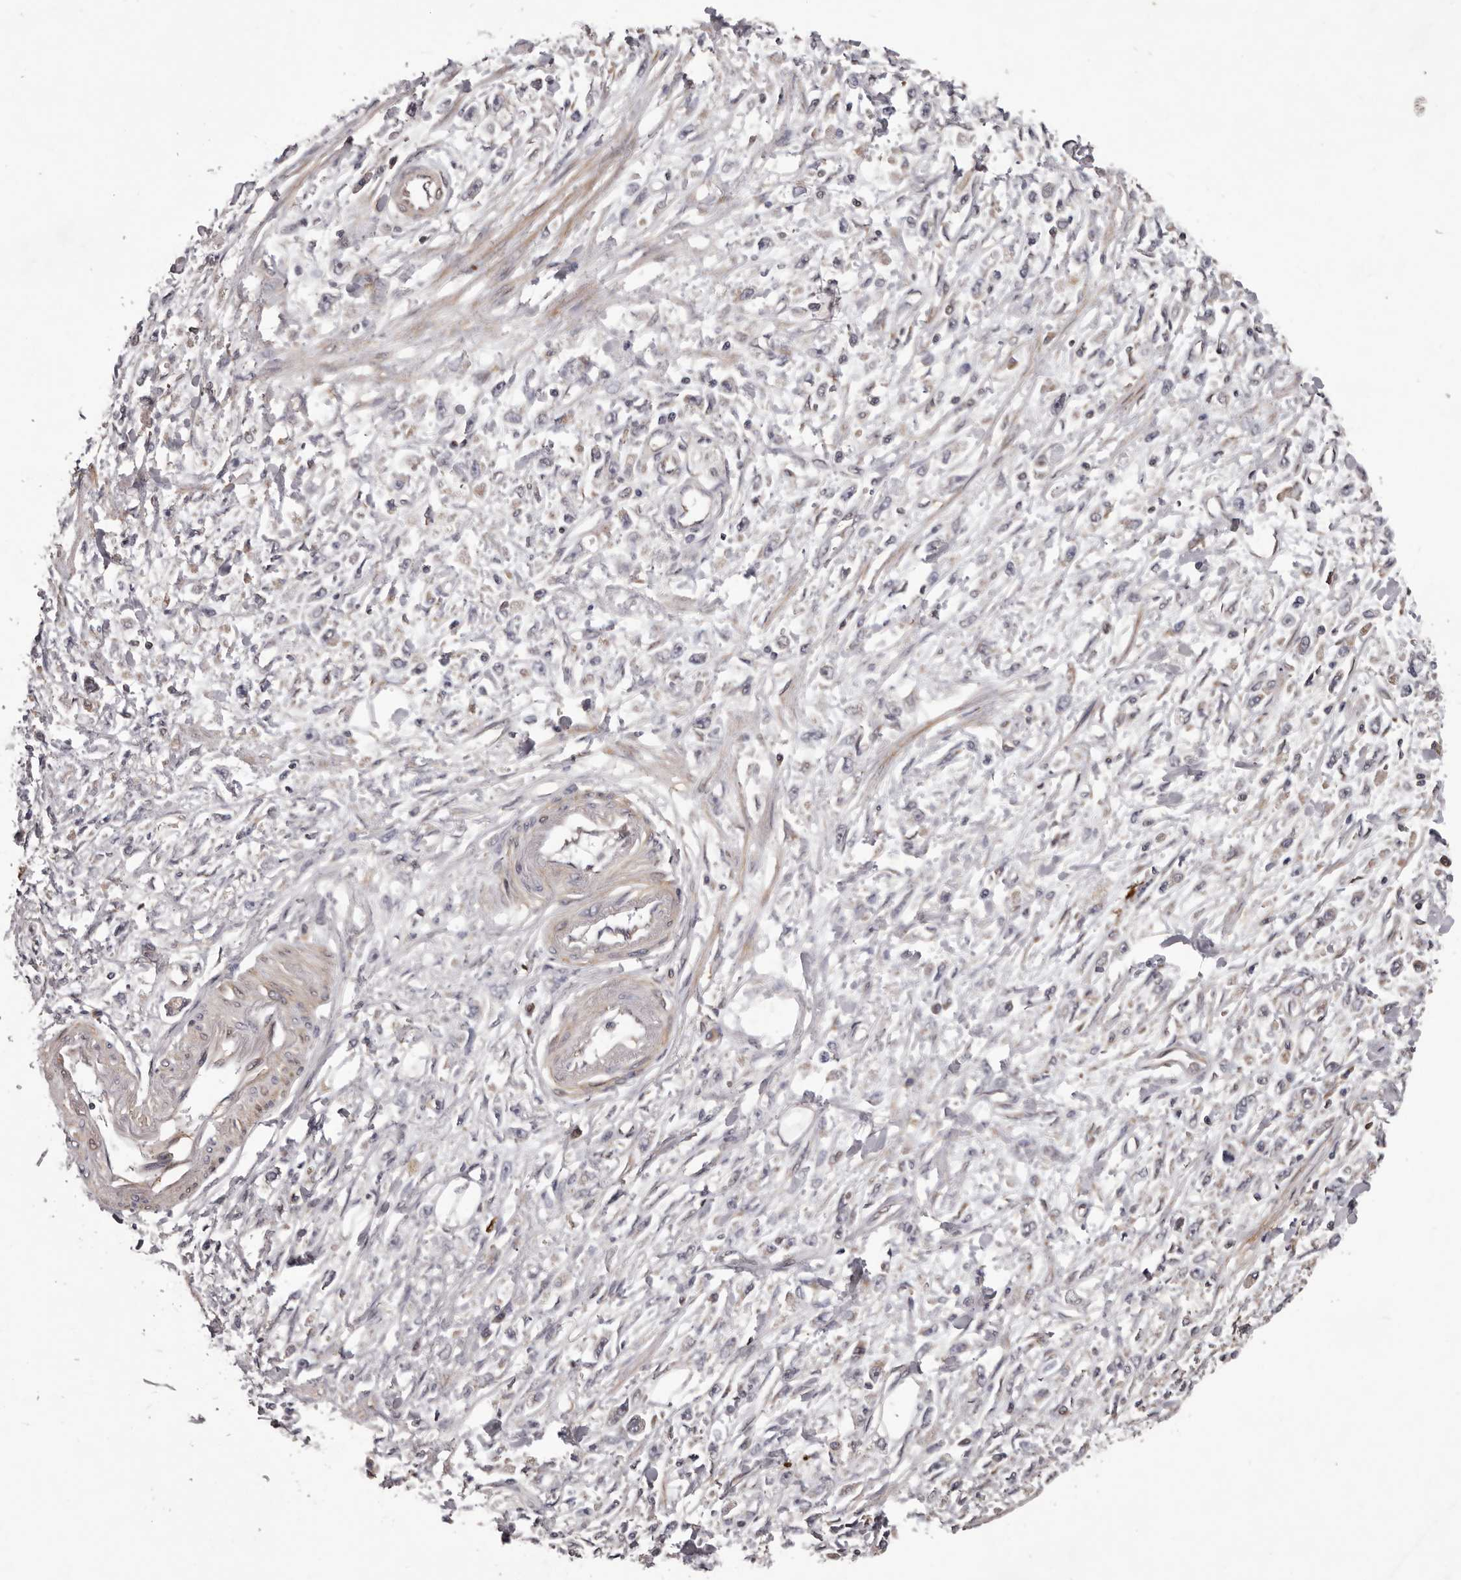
{"staining": {"intensity": "negative", "quantity": "none", "location": "none"}, "tissue": "stomach cancer", "cell_type": "Tumor cells", "image_type": "cancer", "snomed": [{"axis": "morphology", "description": "Adenocarcinoma, NOS"}, {"axis": "topography", "description": "Stomach"}], "caption": "An image of human stomach cancer (adenocarcinoma) is negative for staining in tumor cells. The staining is performed using DAB brown chromogen with nuclei counter-stained in using hematoxylin.", "gene": "CELF3", "patient": {"sex": "female", "age": 59}}